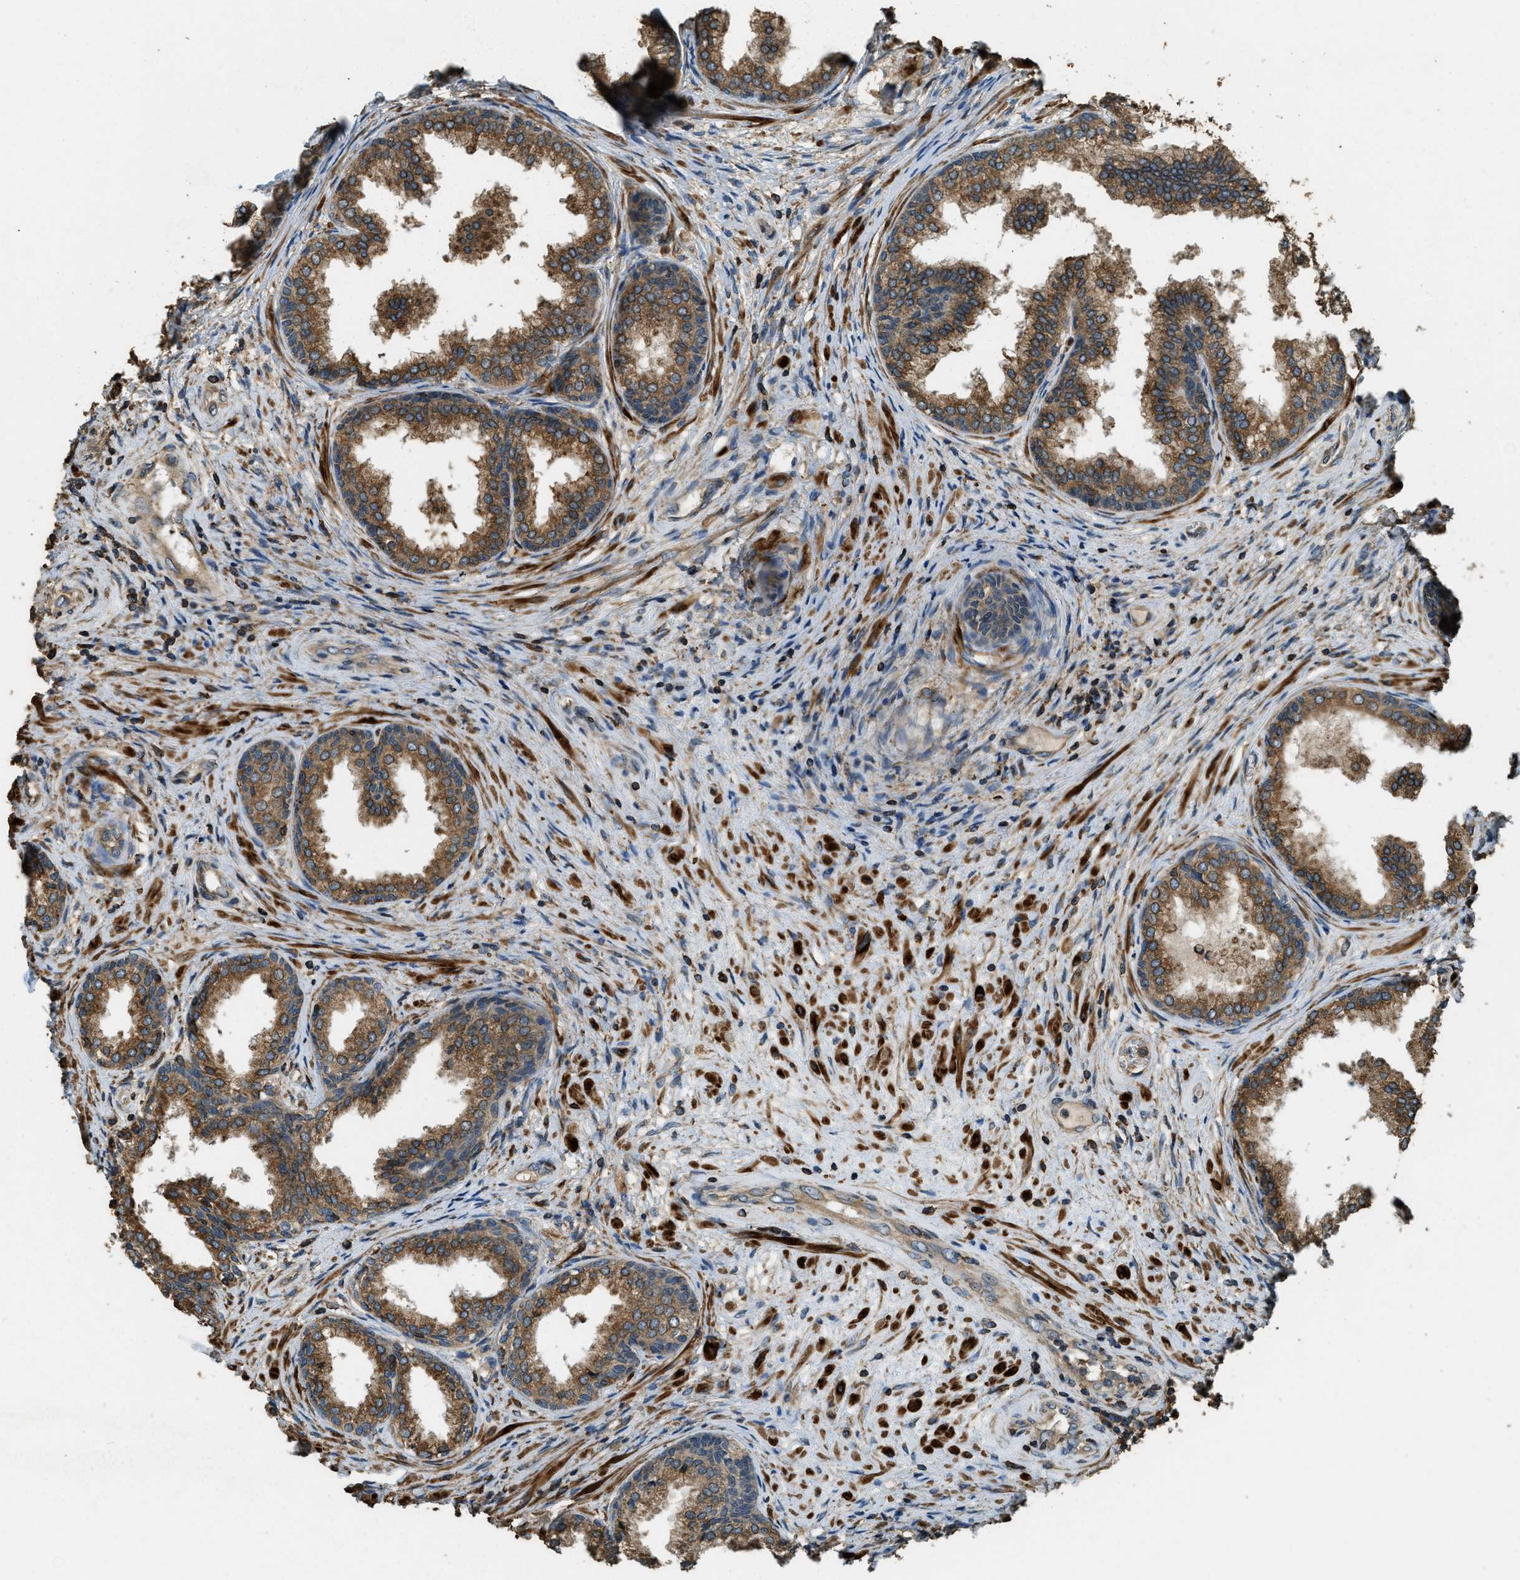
{"staining": {"intensity": "moderate", "quantity": ">75%", "location": "cytoplasmic/membranous"}, "tissue": "prostate", "cell_type": "Glandular cells", "image_type": "normal", "snomed": [{"axis": "morphology", "description": "Normal tissue, NOS"}, {"axis": "topography", "description": "Prostate"}], "caption": "Unremarkable prostate displays moderate cytoplasmic/membranous staining in approximately >75% of glandular cells, visualized by immunohistochemistry.", "gene": "ERGIC1", "patient": {"sex": "male", "age": 76}}